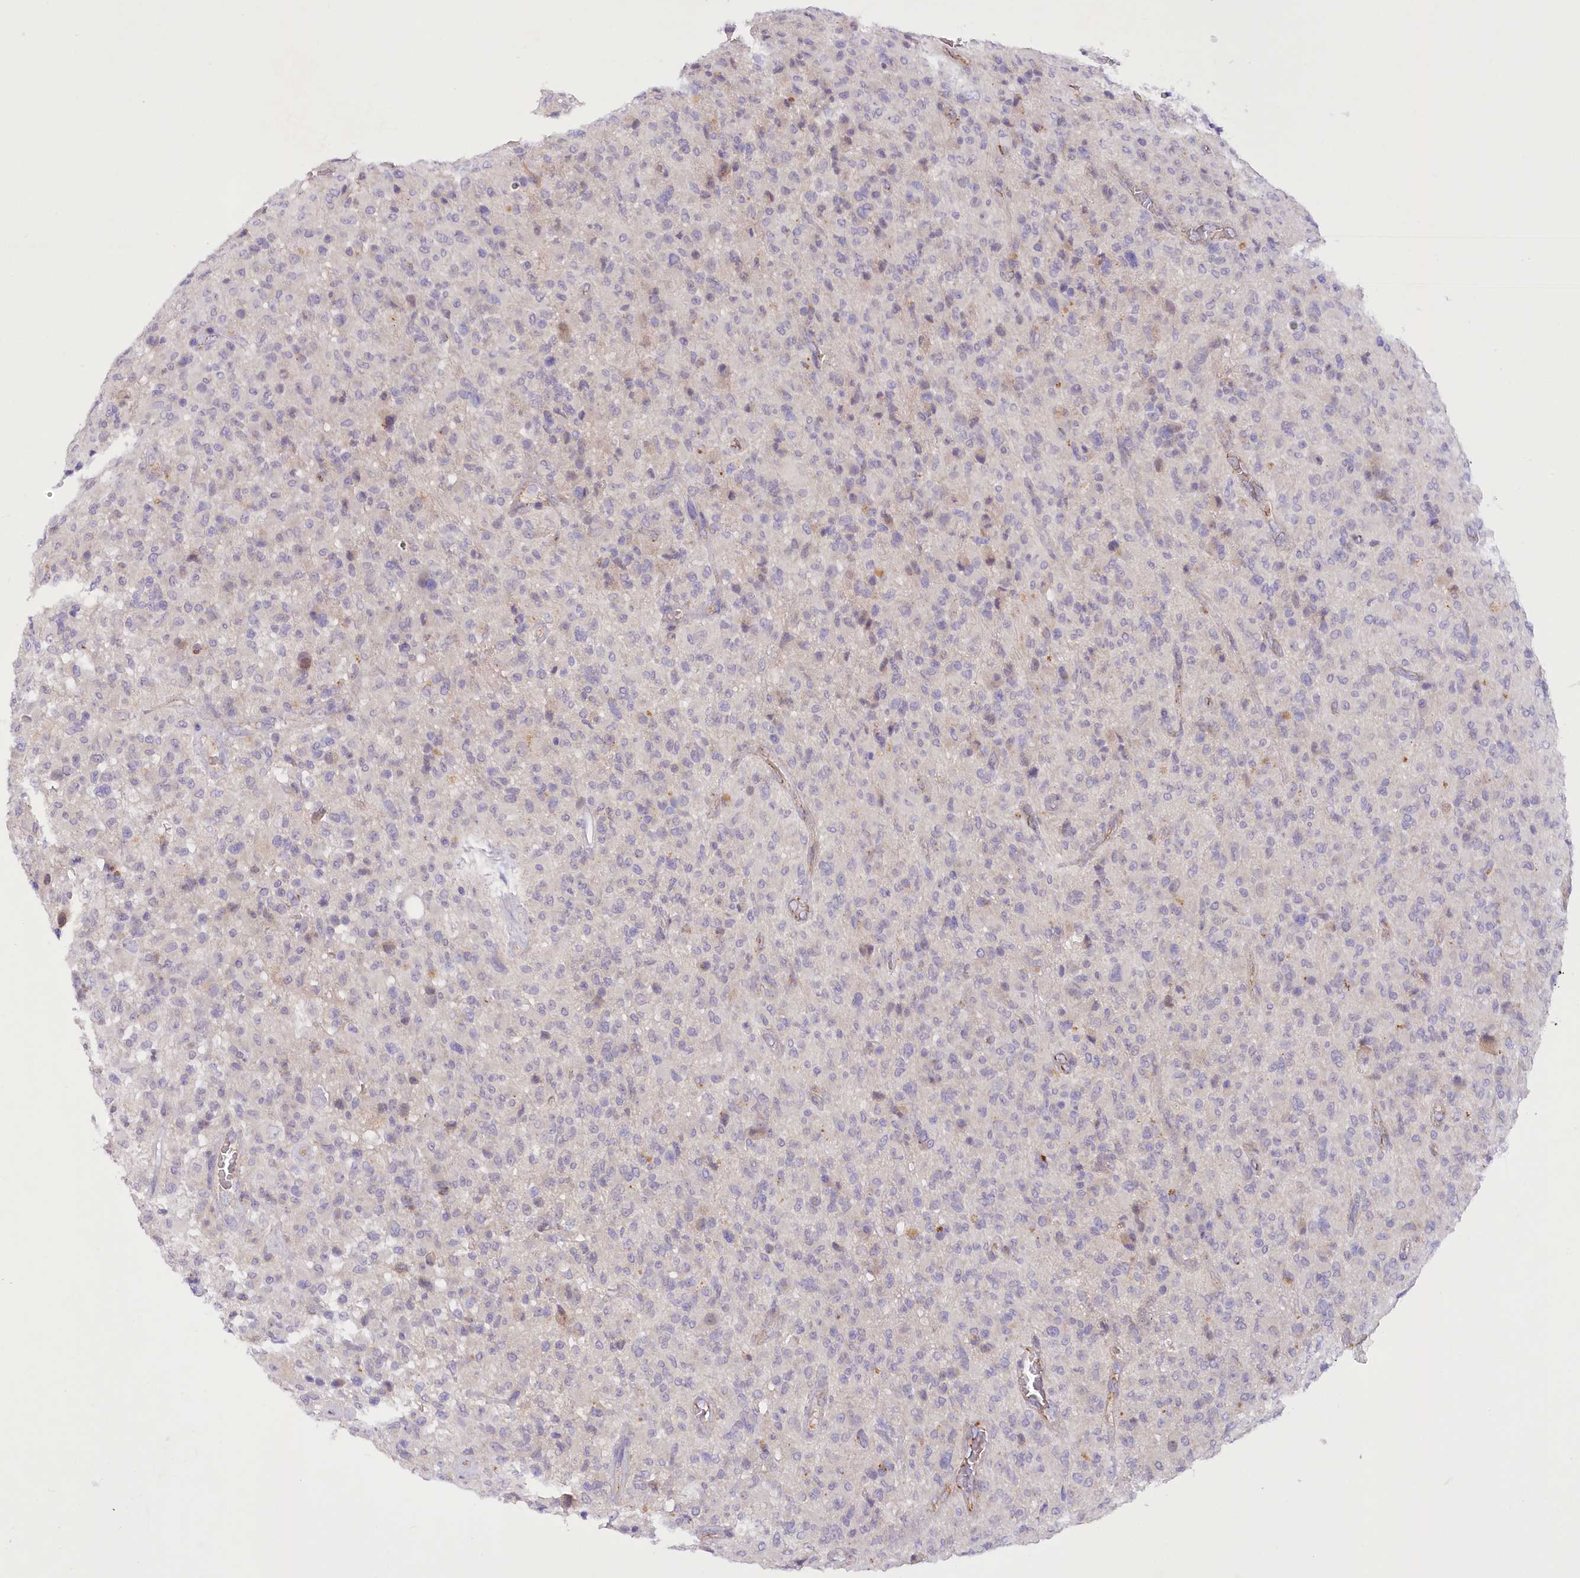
{"staining": {"intensity": "negative", "quantity": "none", "location": "none"}, "tissue": "glioma", "cell_type": "Tumor cells", "image_type": "cancer", "snomed": [{"axis": "morphology", "description": "Glioma, malignant, High grade"}, {"axis": "topography", "description": "Brain"}], "caption": "This is an IHC histopathology image of human glioma. There is no staining in tumor cells.", "gene": "DCUN1D1", "patient": {"sex": "female", "age": 57}}